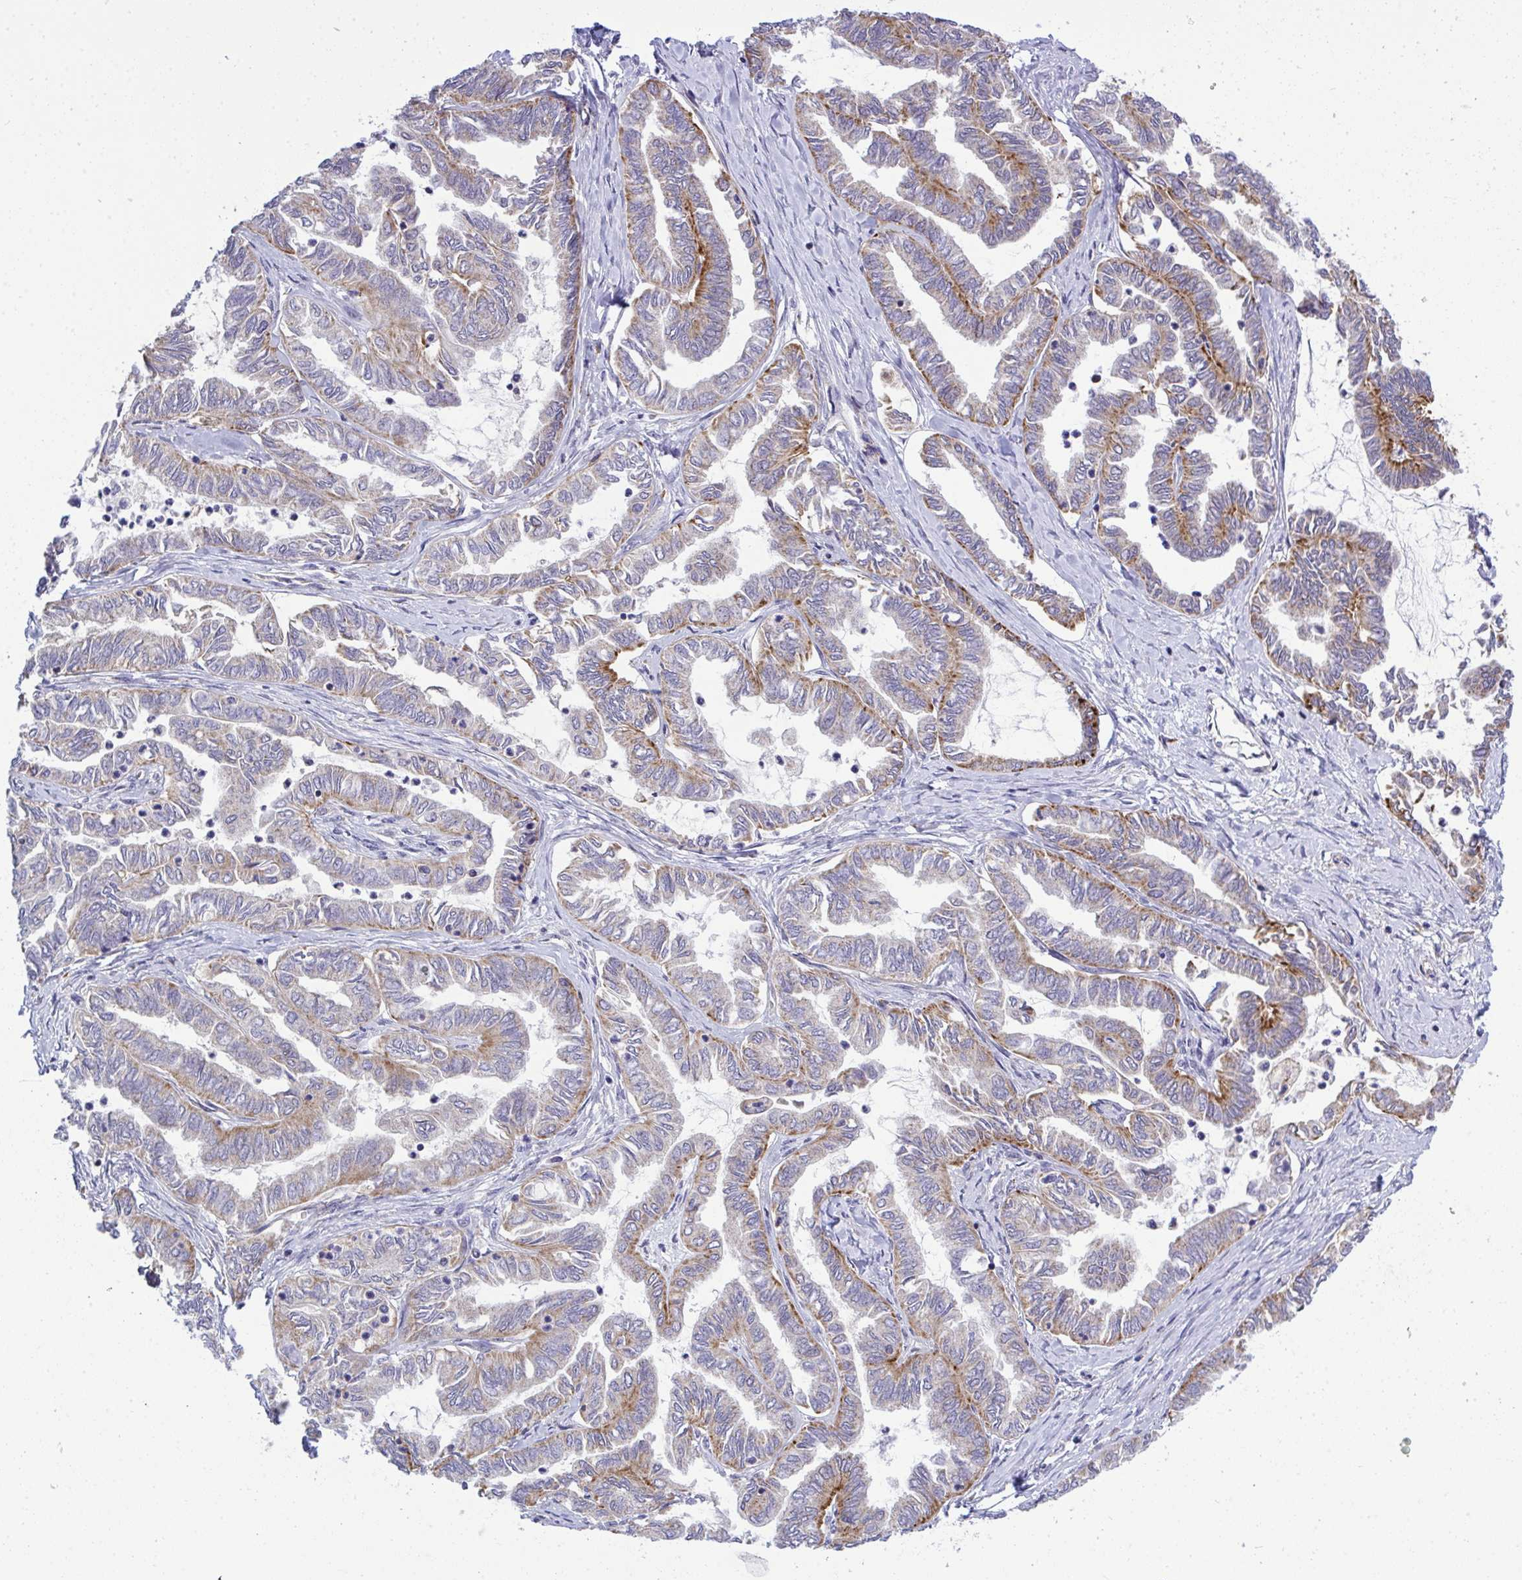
{"staining": {"intensity": "moderate", "quantity": "25%-75%", "location": "cytoplasmic/membranous"}, "tissue": "ovarian cancer", "cell_type": "Tumor cells", "image_type": "cancer", "snomed": [{"axis": "morphology", "description": "Carcinoma, endometroid"}, {"axis": "topography", "description": "Ovary"}], "caption": "Brown immunohistochemical staining in human ovarian endometroid carcinoma demonstrates moderate cytoplasmic/membranous staining in about 25%-75% of tumor cells.", "gene": "XAF1", "patient": {"sex": "female", "age": 70}}